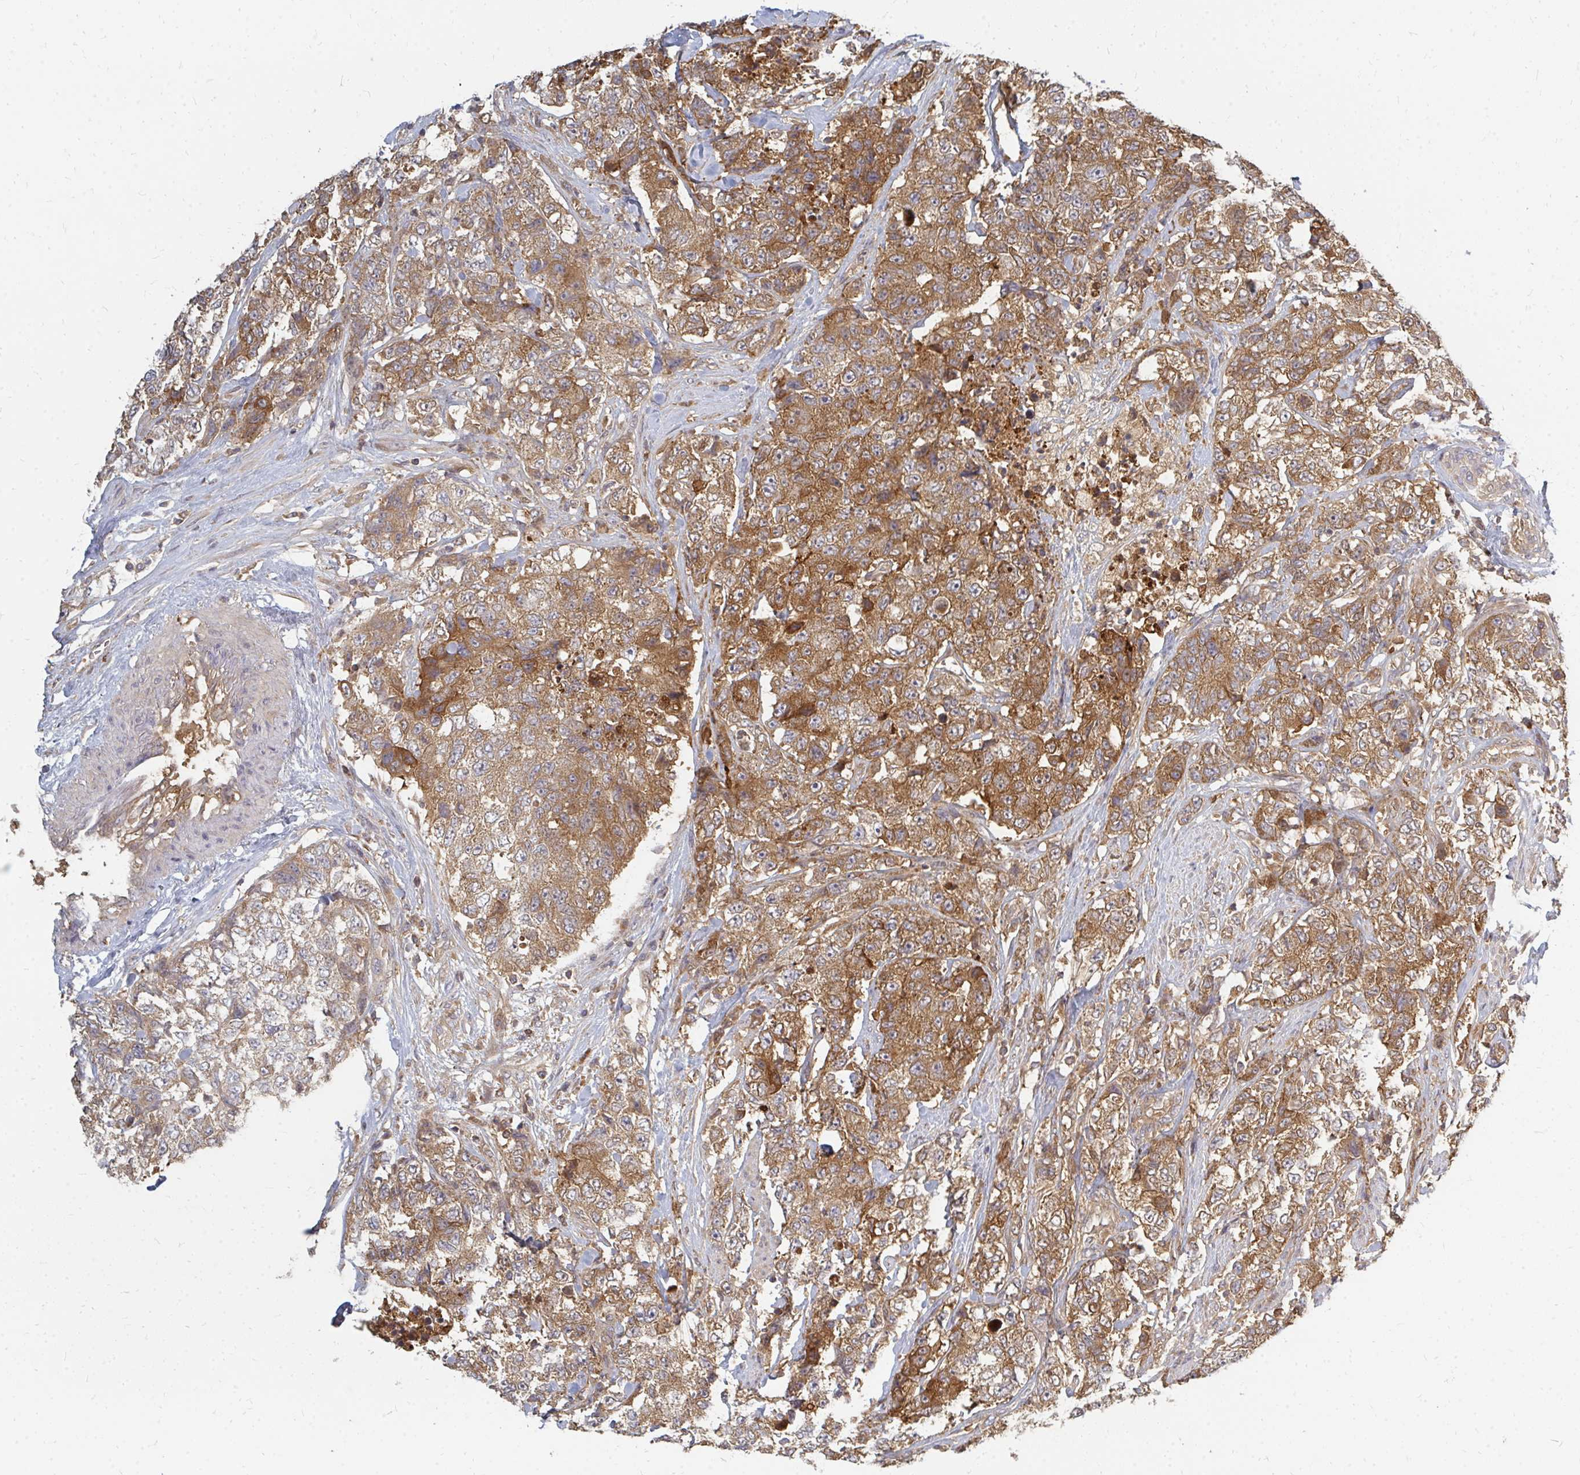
{"staining": {"intensity": "moderate", "quantity": ">75%", "location": "cytoplasmic/membranous"}, "tissue": "urothelial cancer", "cell_type": "Tumor cells", "image_type": "cancer", "snomed": [{"axis": "morphology", "description": "Urothelial carcinoma, High grade"}, {"axis": "topography", "description": "Urinary bladder"}], "caption": "Approximately >75% of tumor cells in human high-grade urothelial carcinoma display moderate cytoplasmic/membranous protein staining as visualized by brown immunohistochemical staining.", "gene": "ZNF285", "patient": {"sex": "female", "age": 78}}